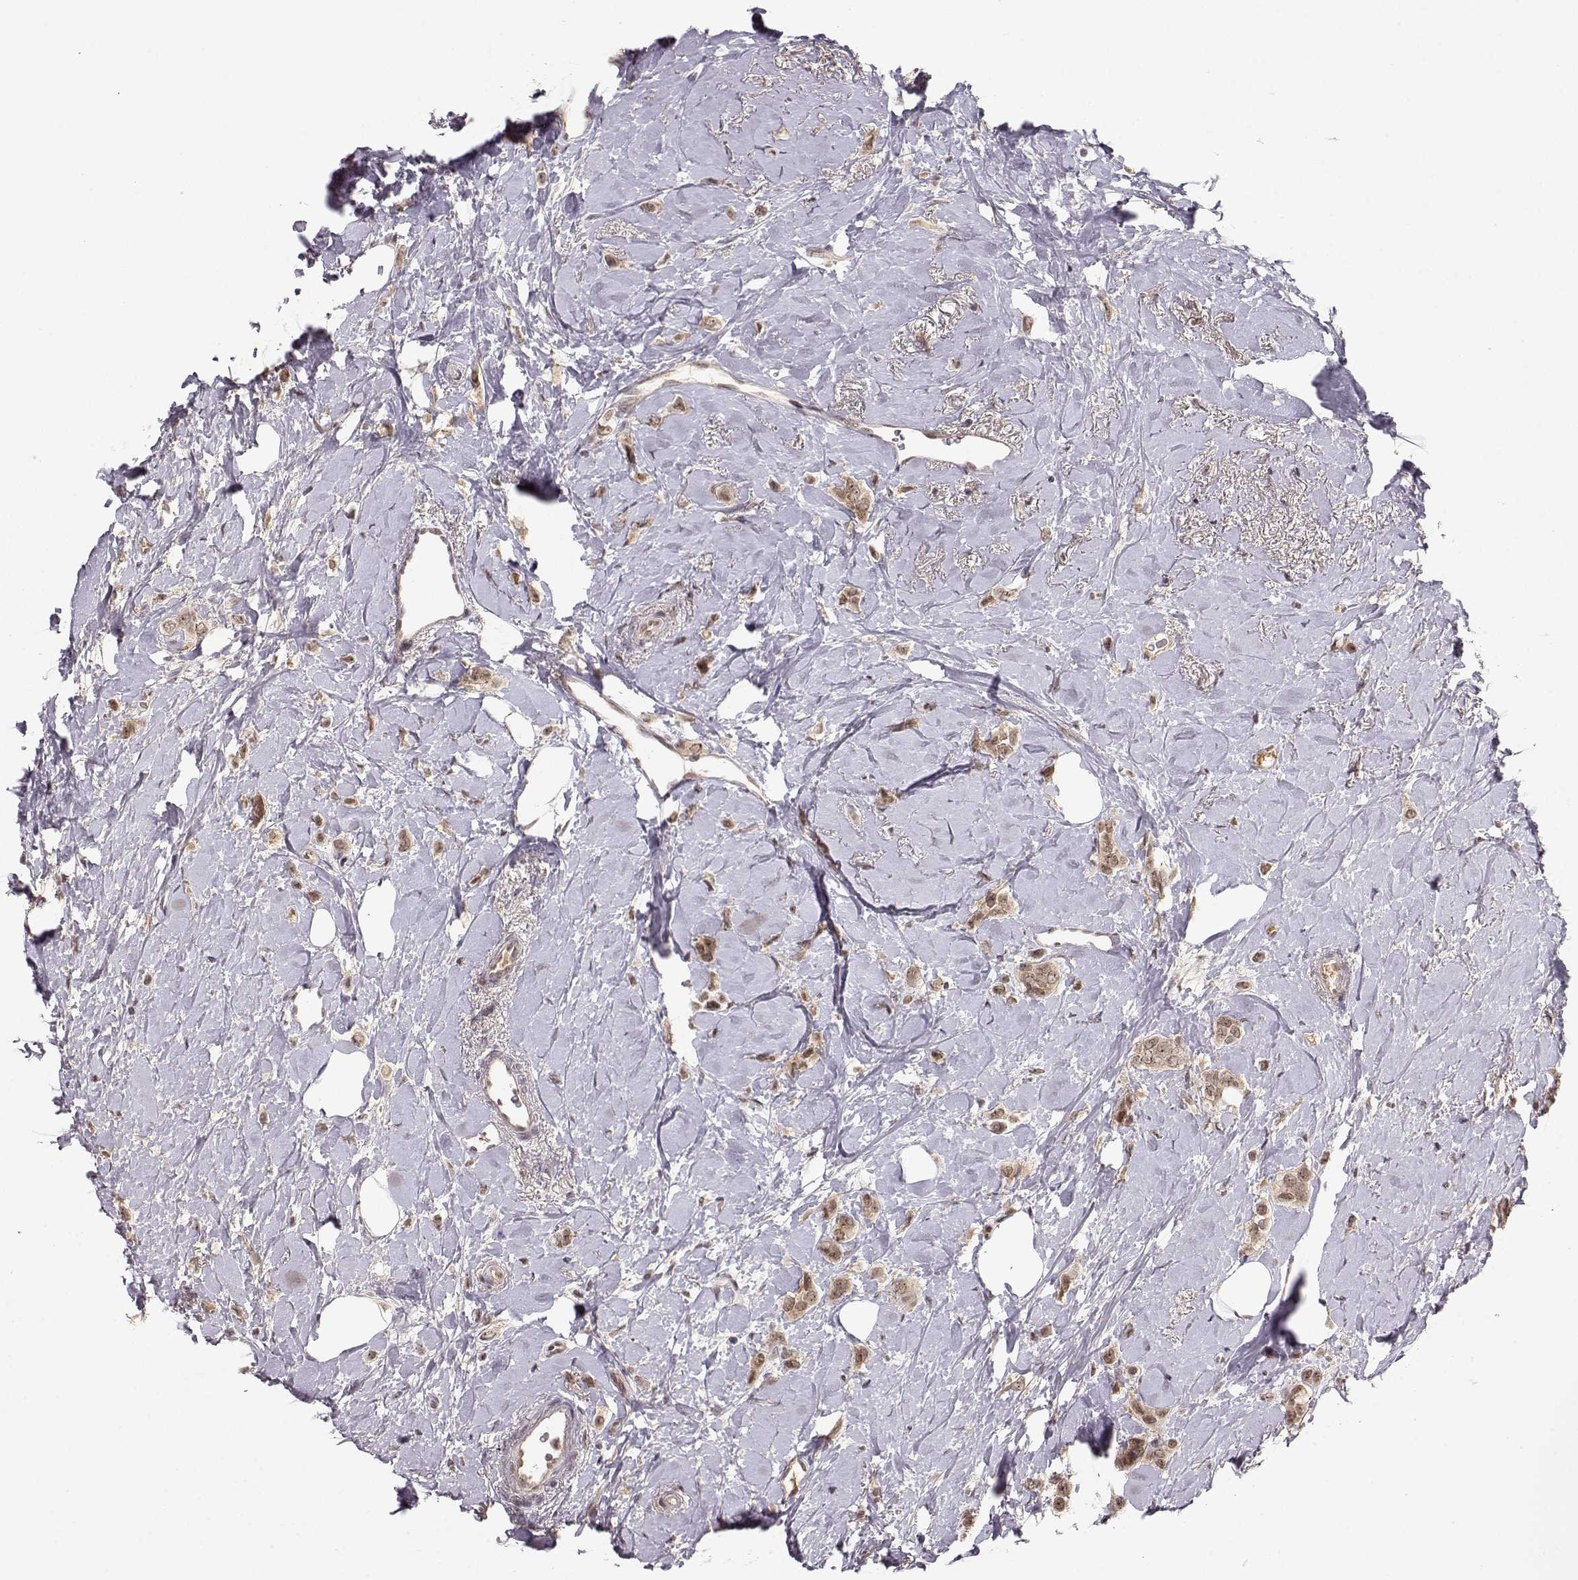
{"staining": {"intensity": "moderate", "quantity": "25%-75%", "location": "cytoplasmic/membranous,nuclear"}, "tissue": "breast cancer", "cell_type": "Tumor cells", "image_type": "cancer", "snomed": [{"axis": "morphology", "description": "Lobular carcinoma"}, {"axis": "topography", "description": "Breast"}], "caption": "Brown immunohistochemical staining in human breast cancer (lobular carcinoma) exhibits moderate cytoplasmic/membranous and nuclear staining in approximately 25%-75% of tumor cells.", "gene": "CSNK2A1", "patient": {"sex": "female", "age": 66}}